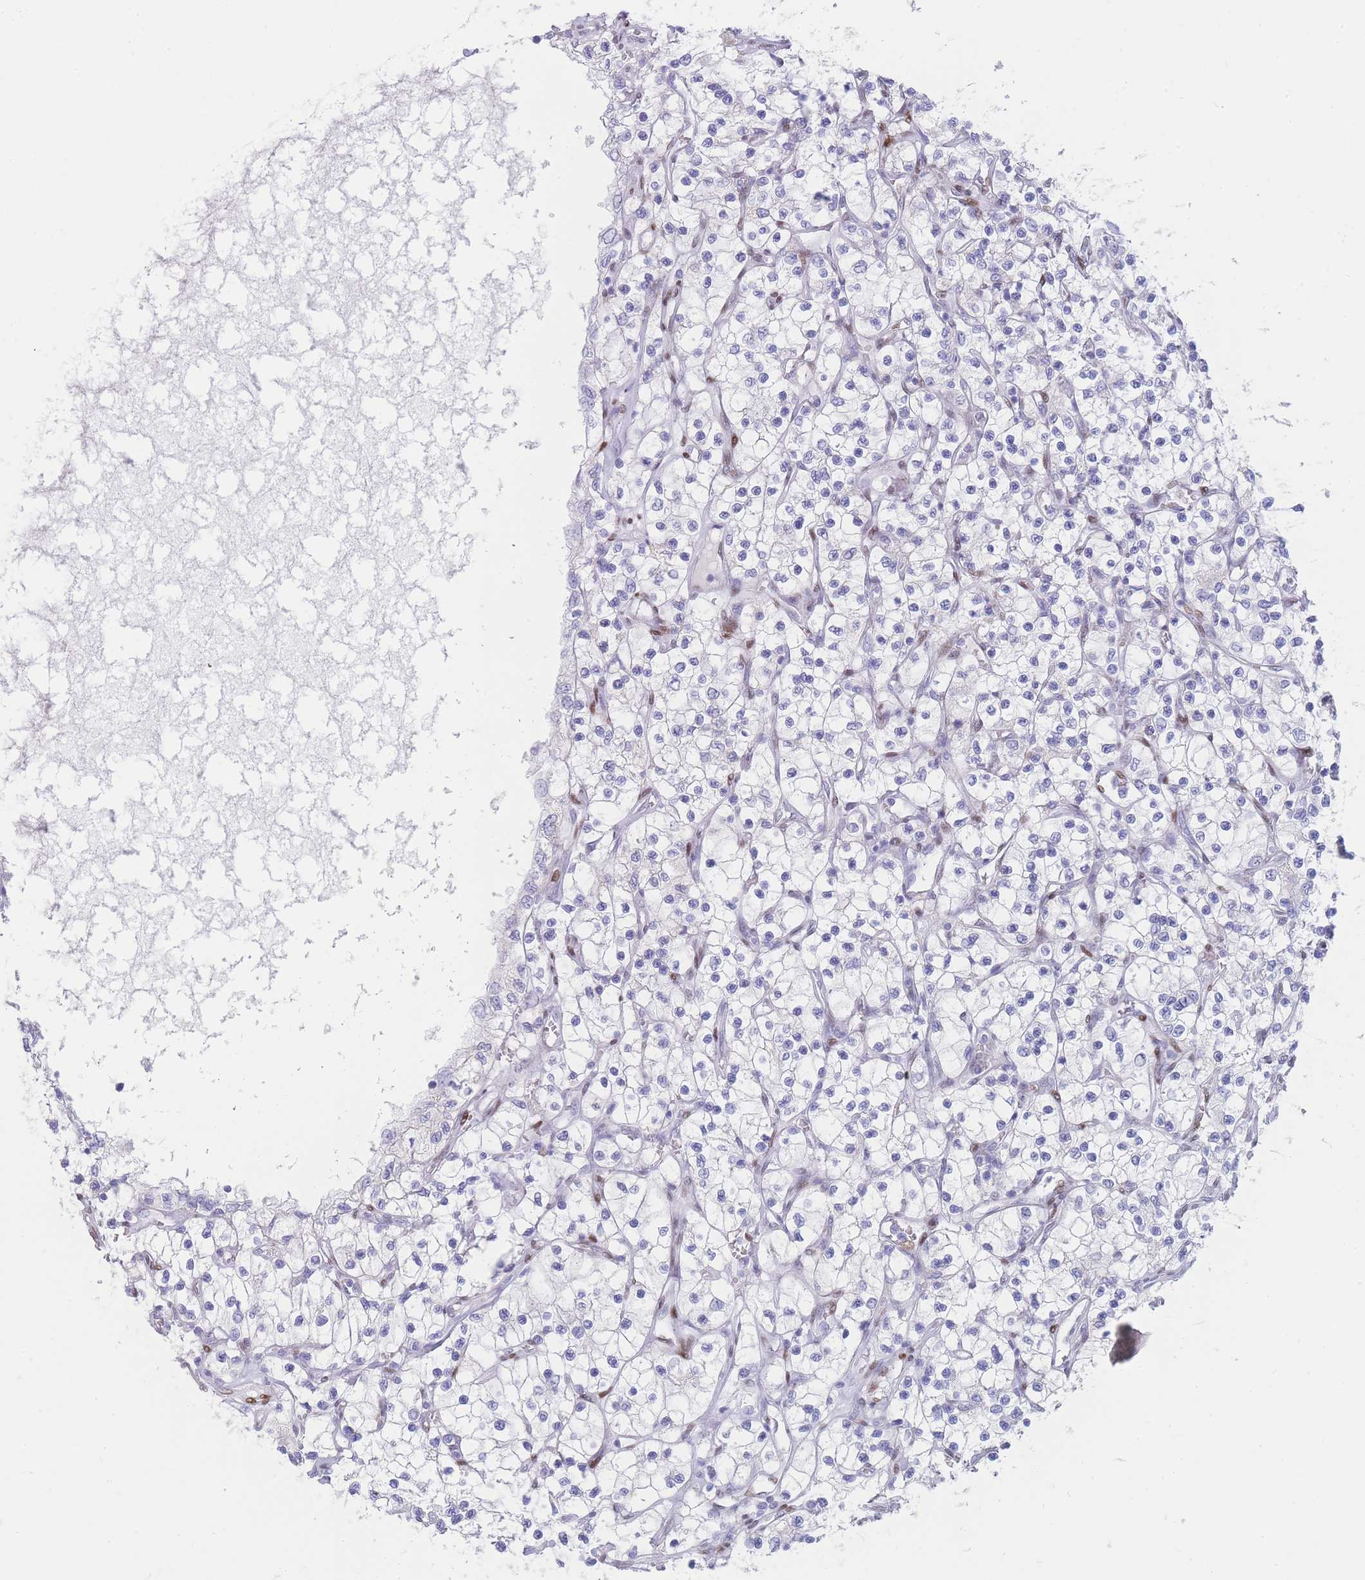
{"staining": {"intensity": "negative", "quantity": "none", "location": "none"}, "tissue": "renal cancer", "cell_type": "Tumor cells", "image_type": "cancer", "snomed": [{"axis": "morphology", "description": "Adenocarcinoma, NOS"}, {"axis": "topography", "description": "Kidney"}], "caption": "This is an immunohistochemistry micrograph of human renal cancer. There is no positivity in tumor cells.", "gene": "PSMB5", "patient": {"sex": "female", "age": 69}}